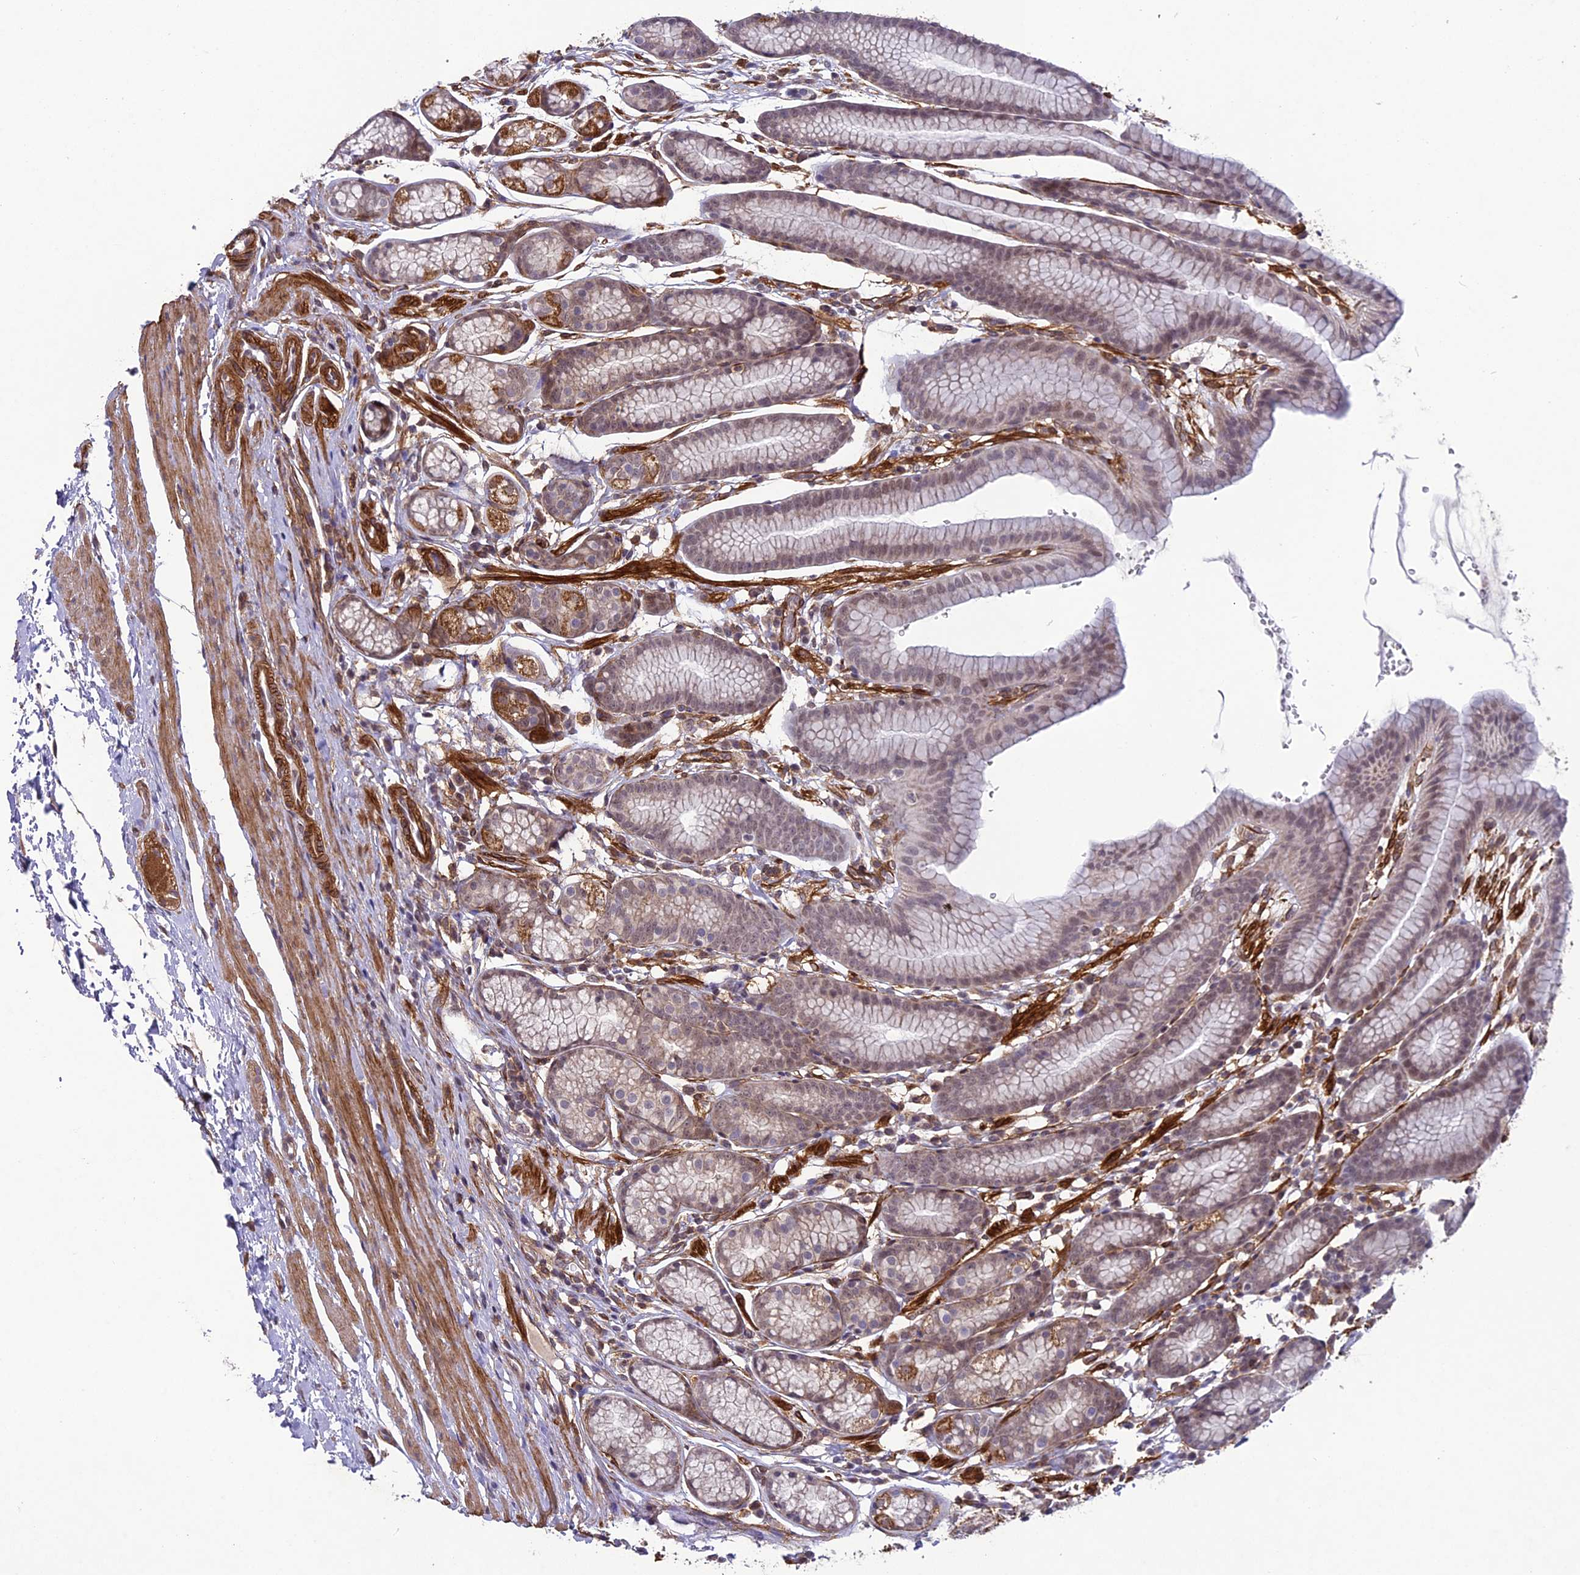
{"staining": {"intensity": "strong", "quantity": "<25%", "location": "cytoplasmic/membranous"}, "tissue": "stomach", "cell_type": "Glandular cells", "image_type": "normal", "snomed": [{"axis": "morphology", "description": "Normal tissue, NOS"}, {"axis": "topography", "description": "Stomach"}], "caption": "A micrograph of stomach stained for a protein reveals strong cytoplasmic/membranous brown staining in glandular cells.", "gene": "TNS1", "patient": {"sex": "male", "age": 42}}